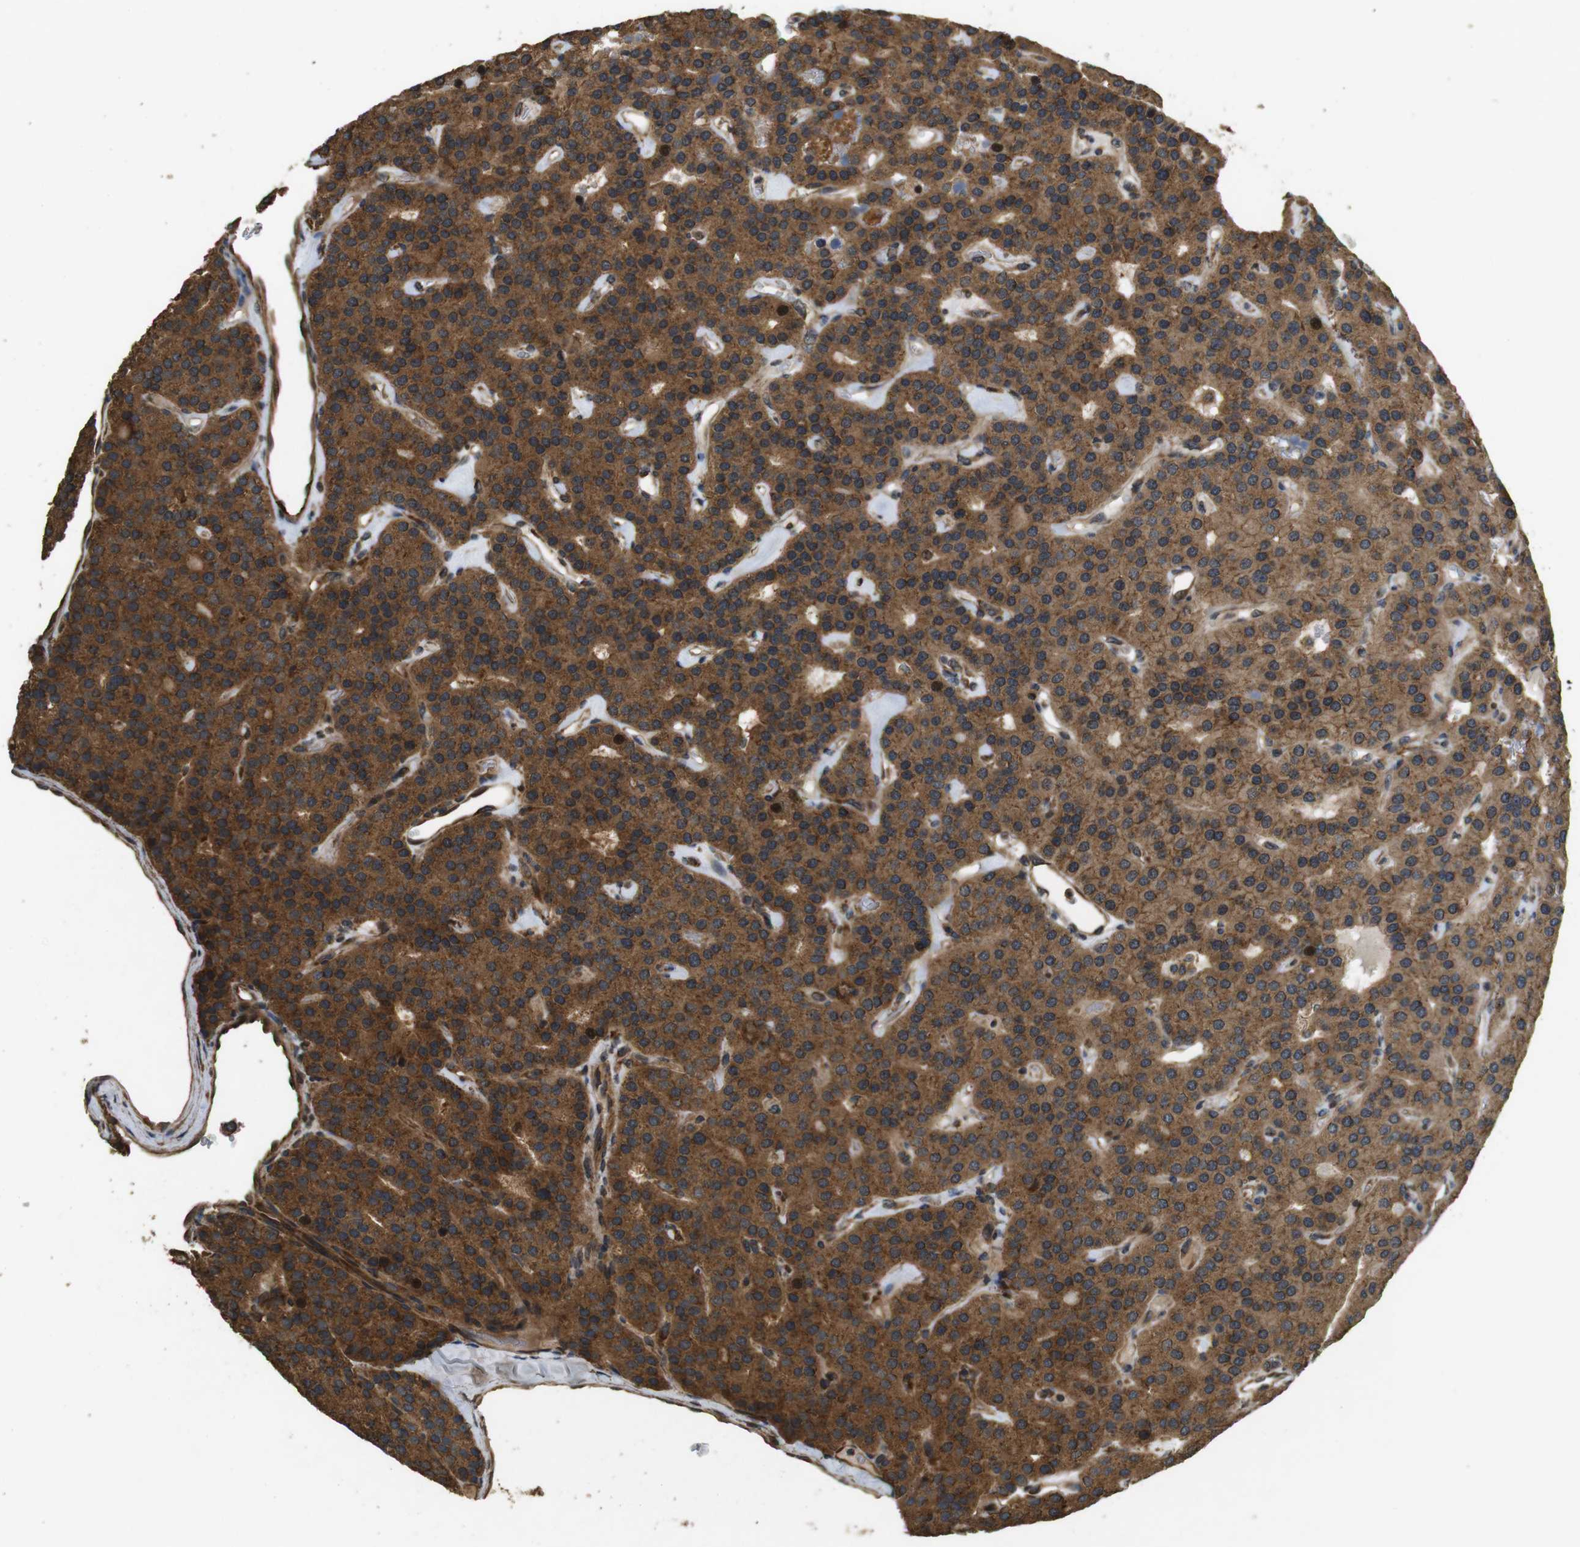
{"staining": {"intensity": "strong", "quantity": ">75%", "location": "cytoplasmic/membranous"}, "tissue": "parathyroid gland", "cell_type": "Glandular cells", "image_type": "normal", "snomed": [{"axis": "morphology", "description": "Normal tissue, NOS"}, {"axis": "morphology", "description": "Adenoma, NOS"}, {"axis": "topography", "description": "Parathyroid gland"}], "caption": "Normal parathyroid gland was stained to show a protein in brown. There is high levels of strong cytoplasmic/membranous expression in about >75% of glandular cells. Ihc stains the protein in brown and the nuclei are stained blue.", "gene": "BNIP3", "patient": {"sex": "female", "age": 86}}